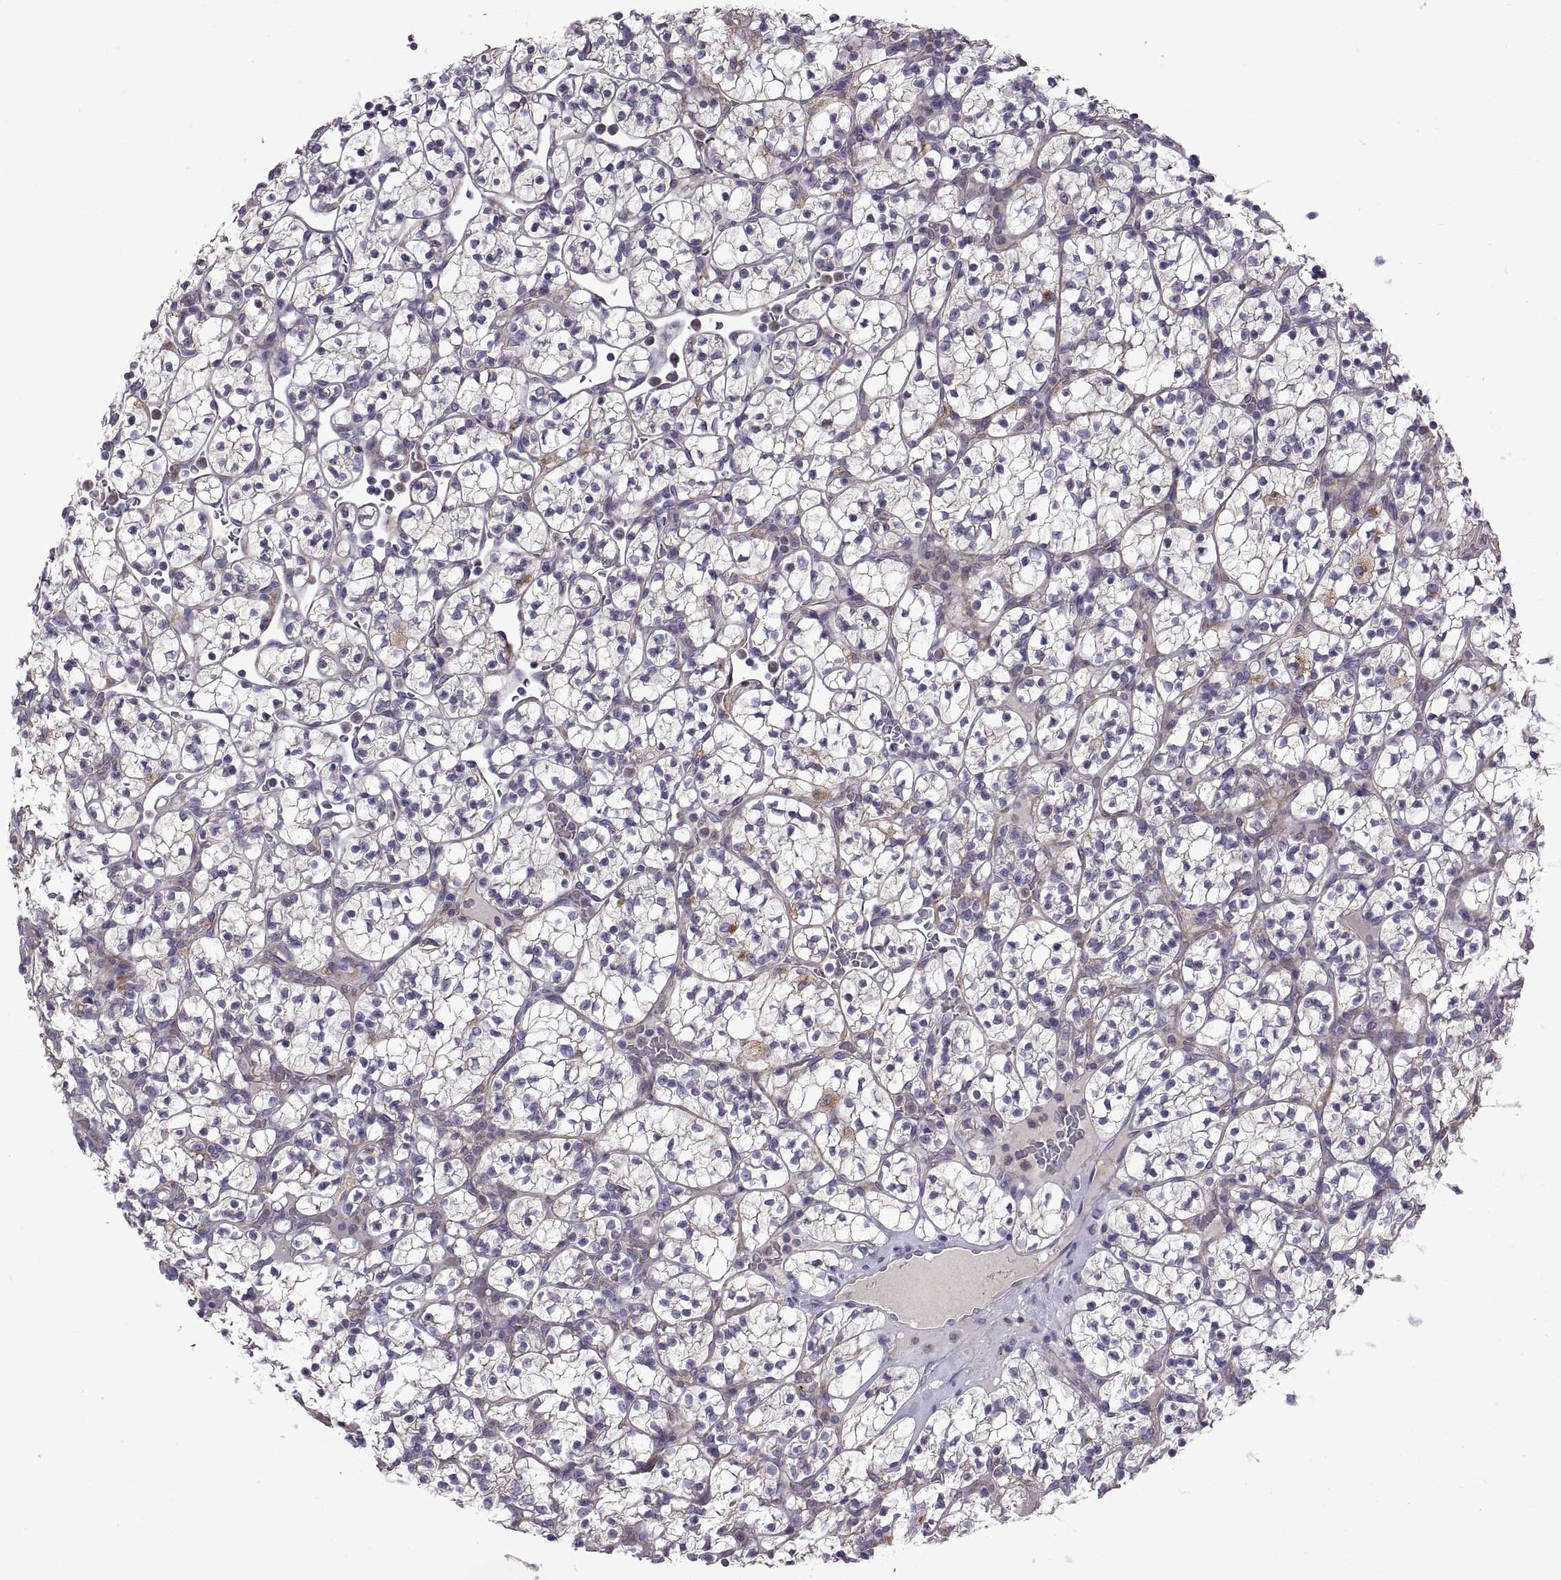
{"staining": {"intensity": "negative", "quantity": "none", "location": "none"}, "tissue": "renal cancer", "cell_type": "Tumor cells", "image_type": "cancer", "snomed": [{"axis": "morphology", "description": "Adenocarcinoma, NOS"}, {"axis": "topography", "description": "Kidney"}], "caption": "Immunohistochemistry histopathology image of human adenocarcinoma (renal) stained for a protein (brown), which shows no staining in tumor cells. The staining is performed using DAB (3,3'-diaminobenzidine) brown chromogen with nuclei counter-stained in using hematoxylin.", "gene": "ARSL", "patient": {"sex": "female", "age": 89}}